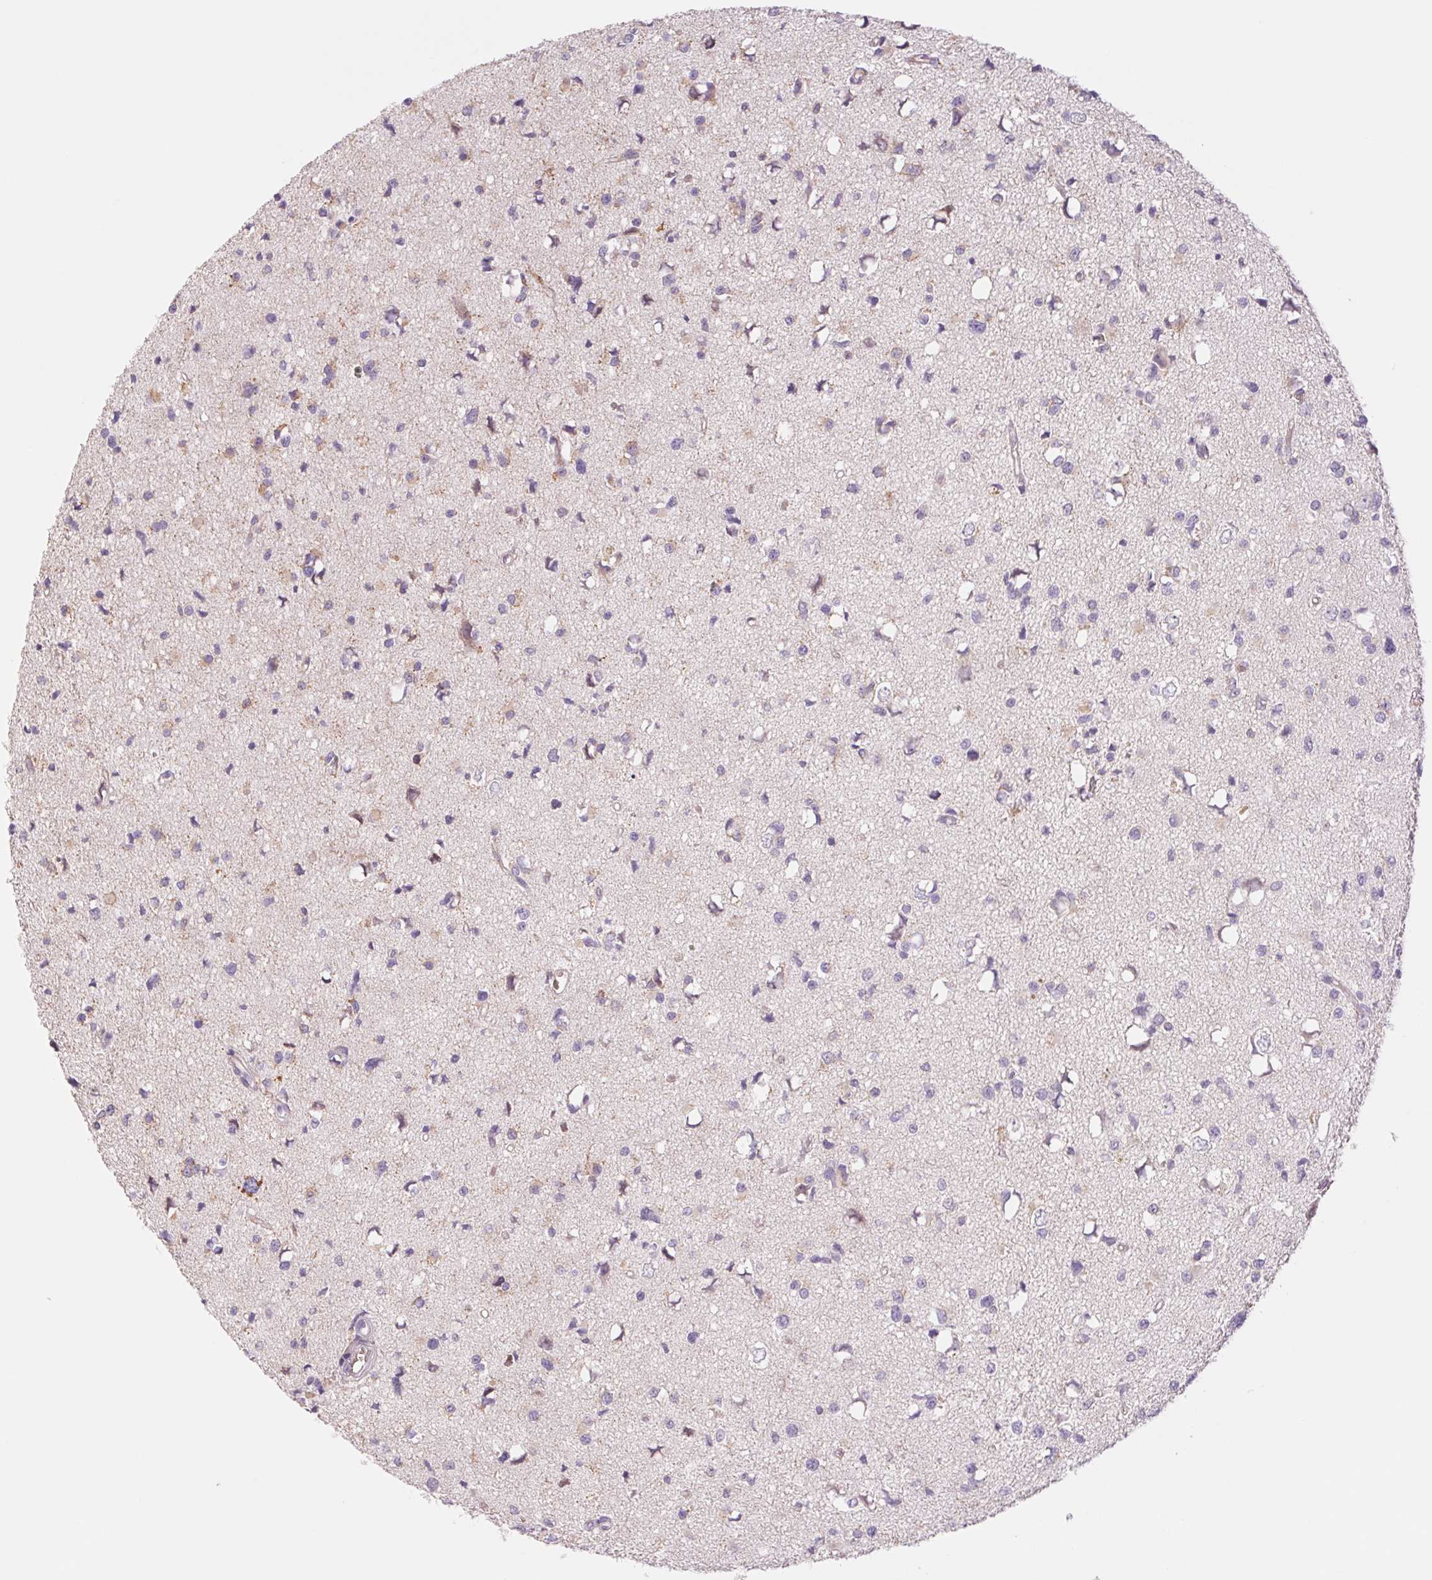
{"staining": {"intensity": "negative", "quantity": "none", "location": "none"}, "tissue": "glioma", "cell_type": "Tumor cells", "image_type": "cancer", "snomed": [{"axis": "morphology", "description": "Glioma, malignant, High grade"}, {"axis": "topography", "description": "Brain"}], "caption": "There is no significant expression in tumor cells of glioma.", "gene": "IGFL3", "patient": {"sex": "male", "age": 54}}